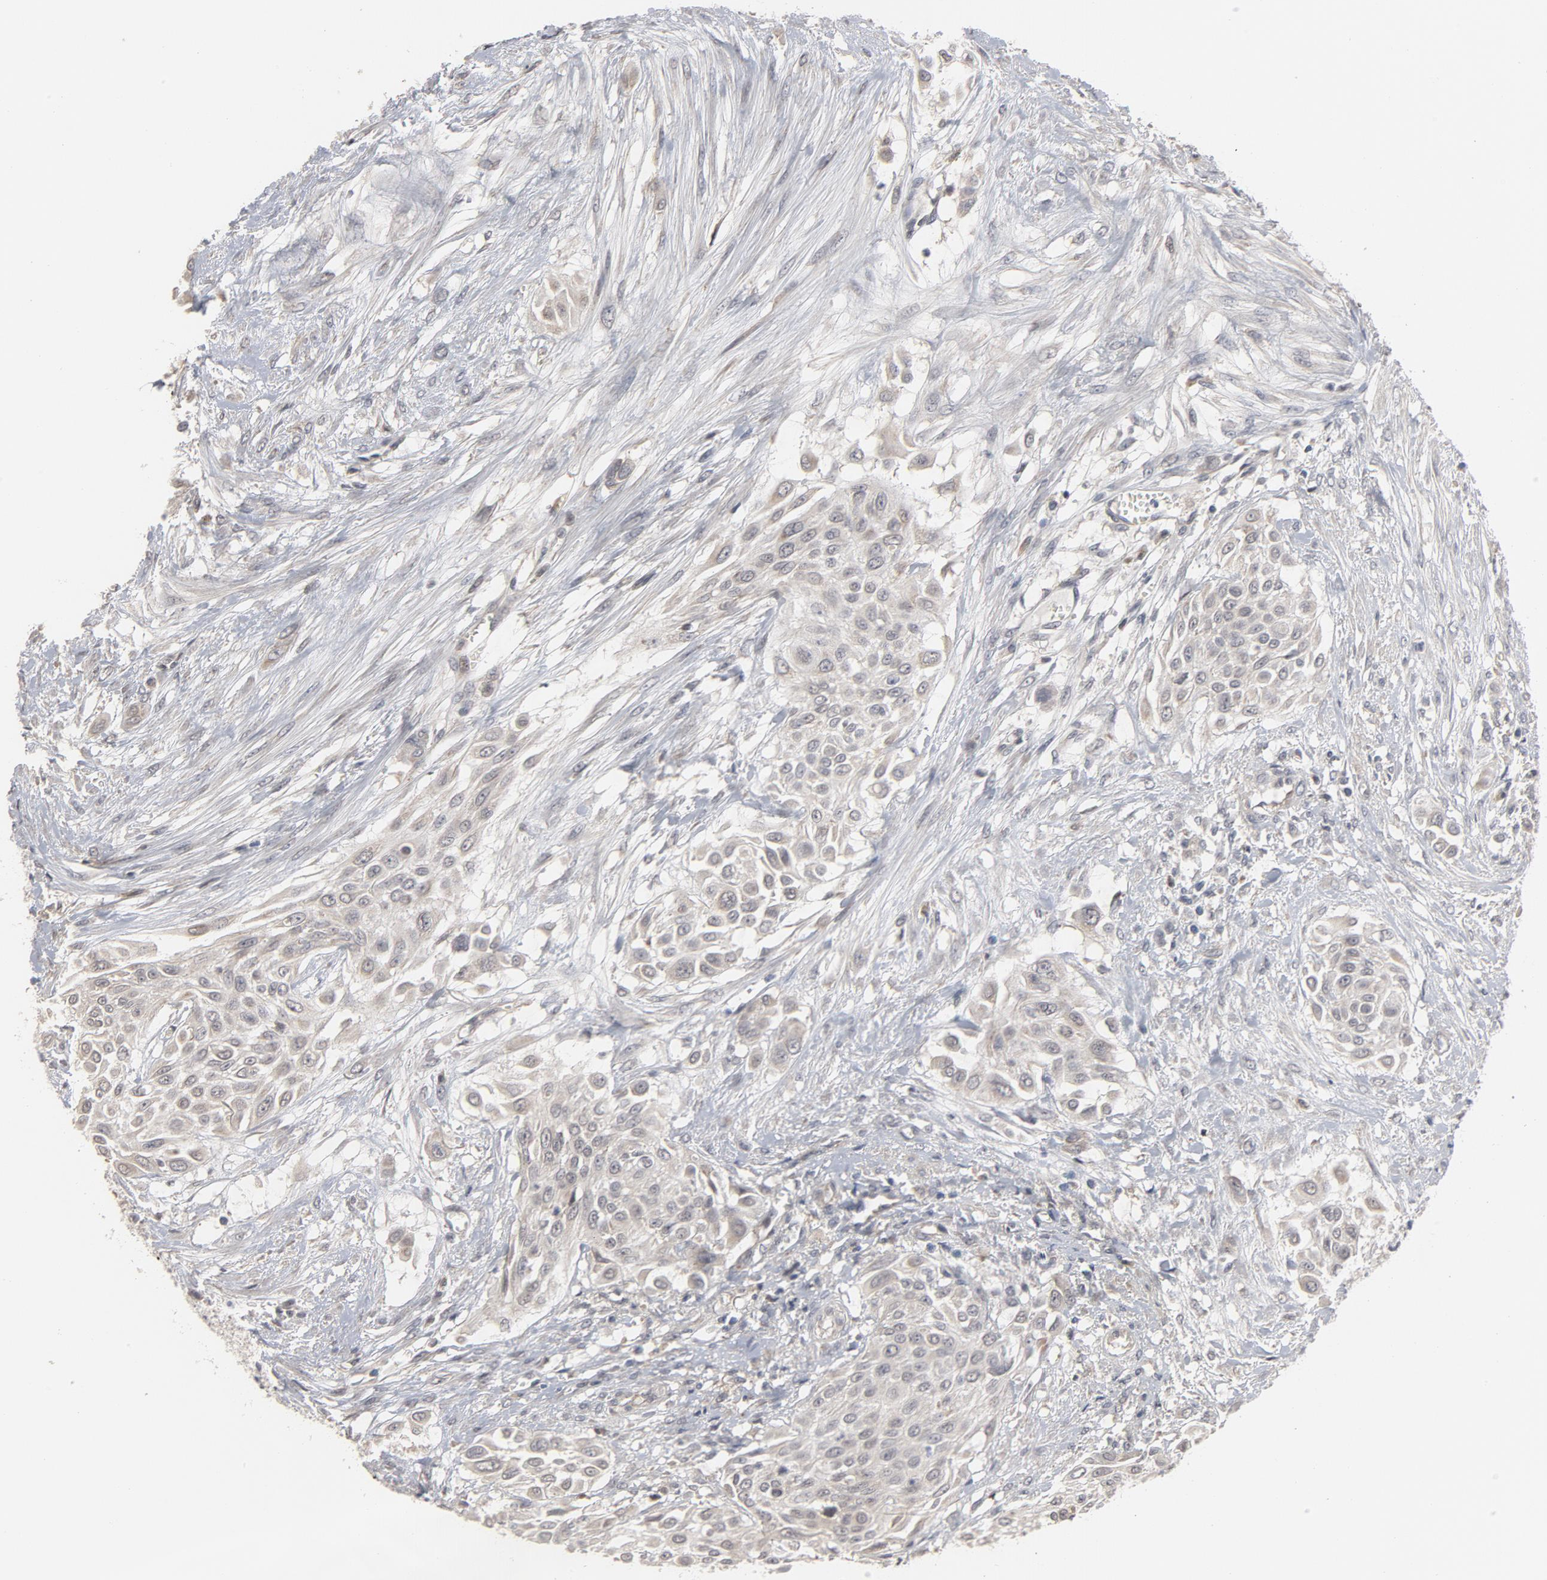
{"staining": {"intensity": "negative", "quantity": "none", "location": "none"}, "tissue": "urothelial cancer", "cell_type": "Tumor cells", "image_type": "cancer", "snomed": [{"axis": "morphology", "description": "Urothelial carcinoma, High grade"}, {"axis": "topography", "description": "Urinary bladder"}], "caption": "Immunohistochemical staining of urothelial carcinoma (high-grade) displays no significant positivity in tumor cells.", "gene": "PPP1R1B", "patient": {"sex": "male", "age": 57}}